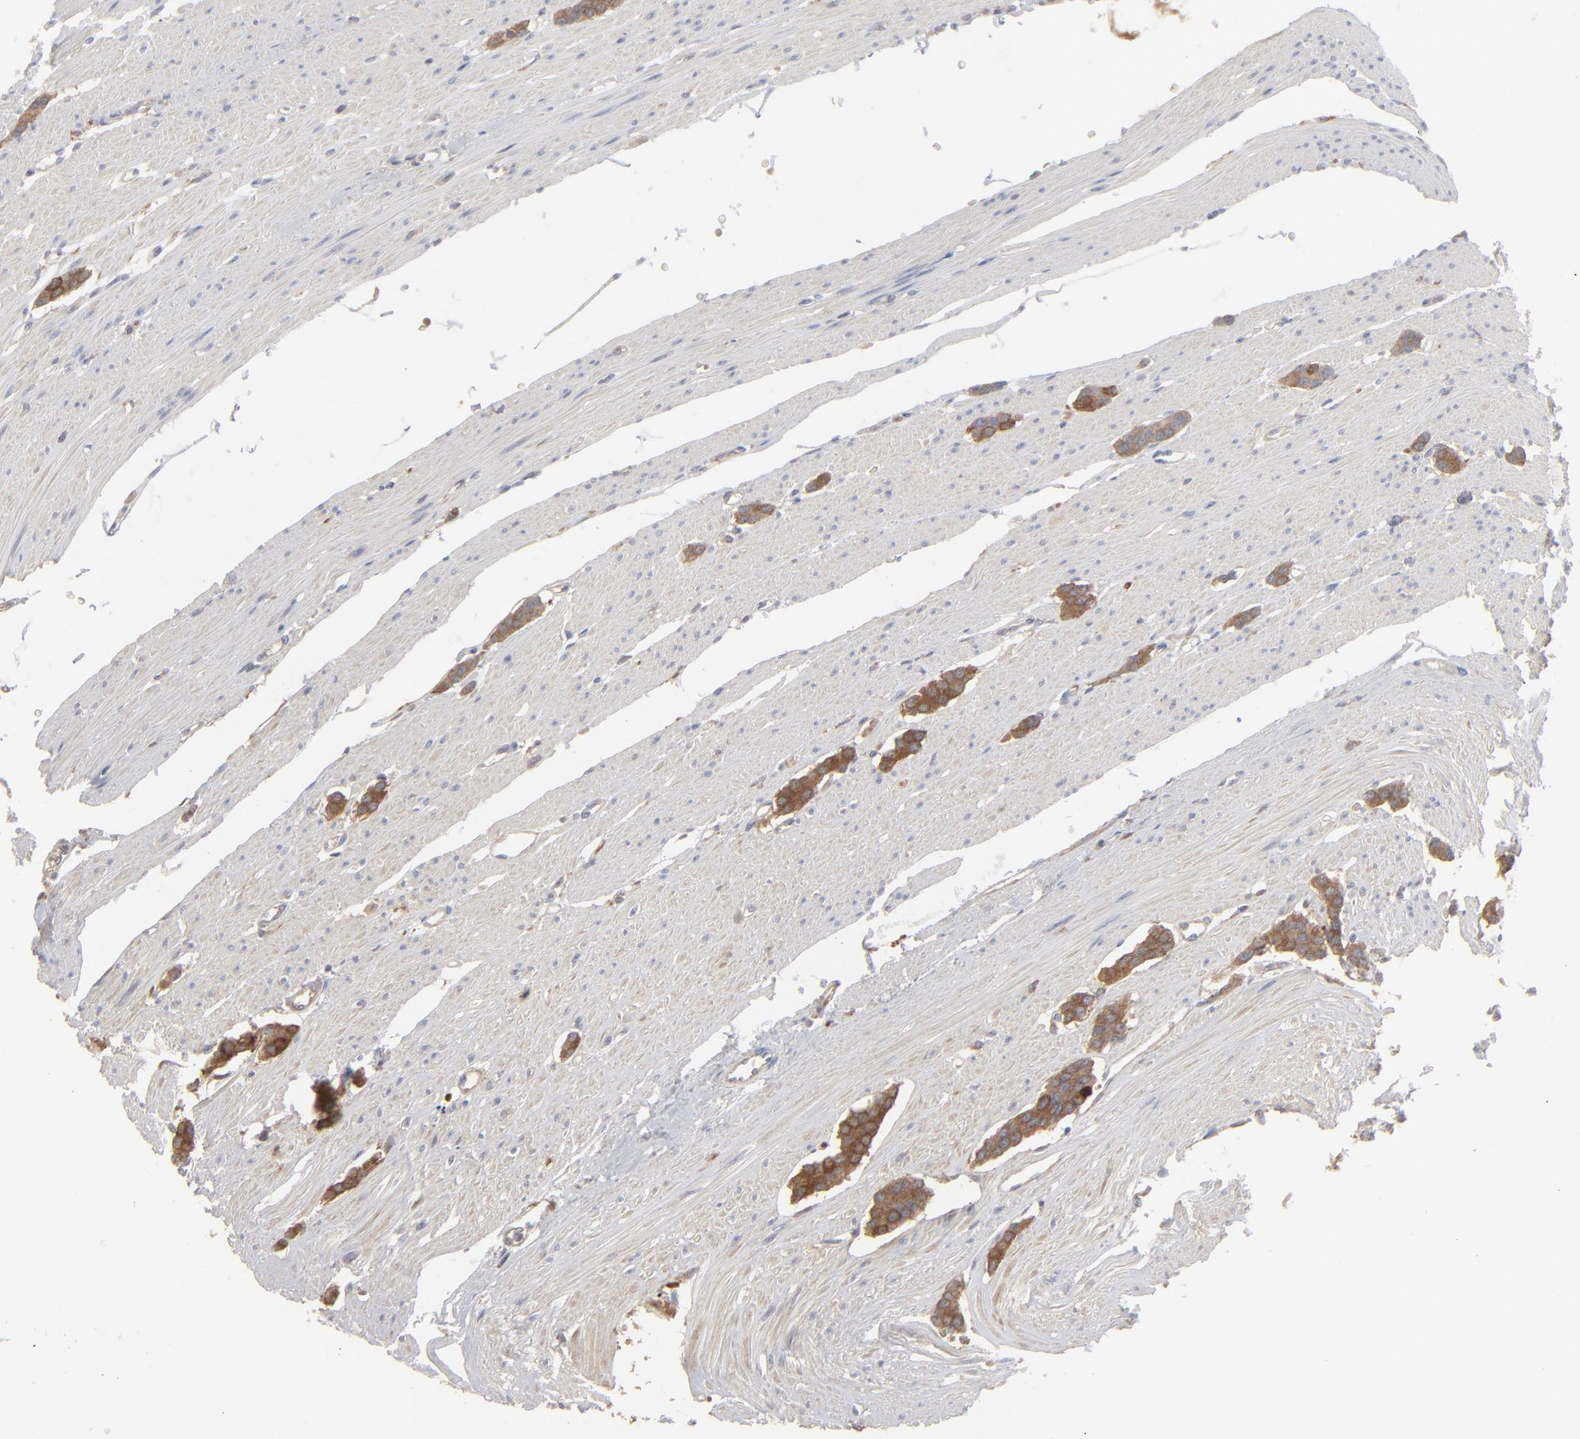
{"staining": {"intensity": "strong", "quantity": ">75%", "location": "cytoplasmic/membranous"}, "tissue": "carcinoid", "cell_type": "Tumor cells", "image_type": "cancer", "snomed": [{"axis": "morphology", "description": "Carcinoid, malignant, NOS"}, {"axis": "topography", "description": "Small intestine"}], "caption": "Strong cytoplasmic/membranous positivity for a protein is present in approximately >75% of tumor cells of carcinoid using immunohistochemistry.", "gene": "NME1-NME2", "patient": {"sex": "male", "age": 60}}